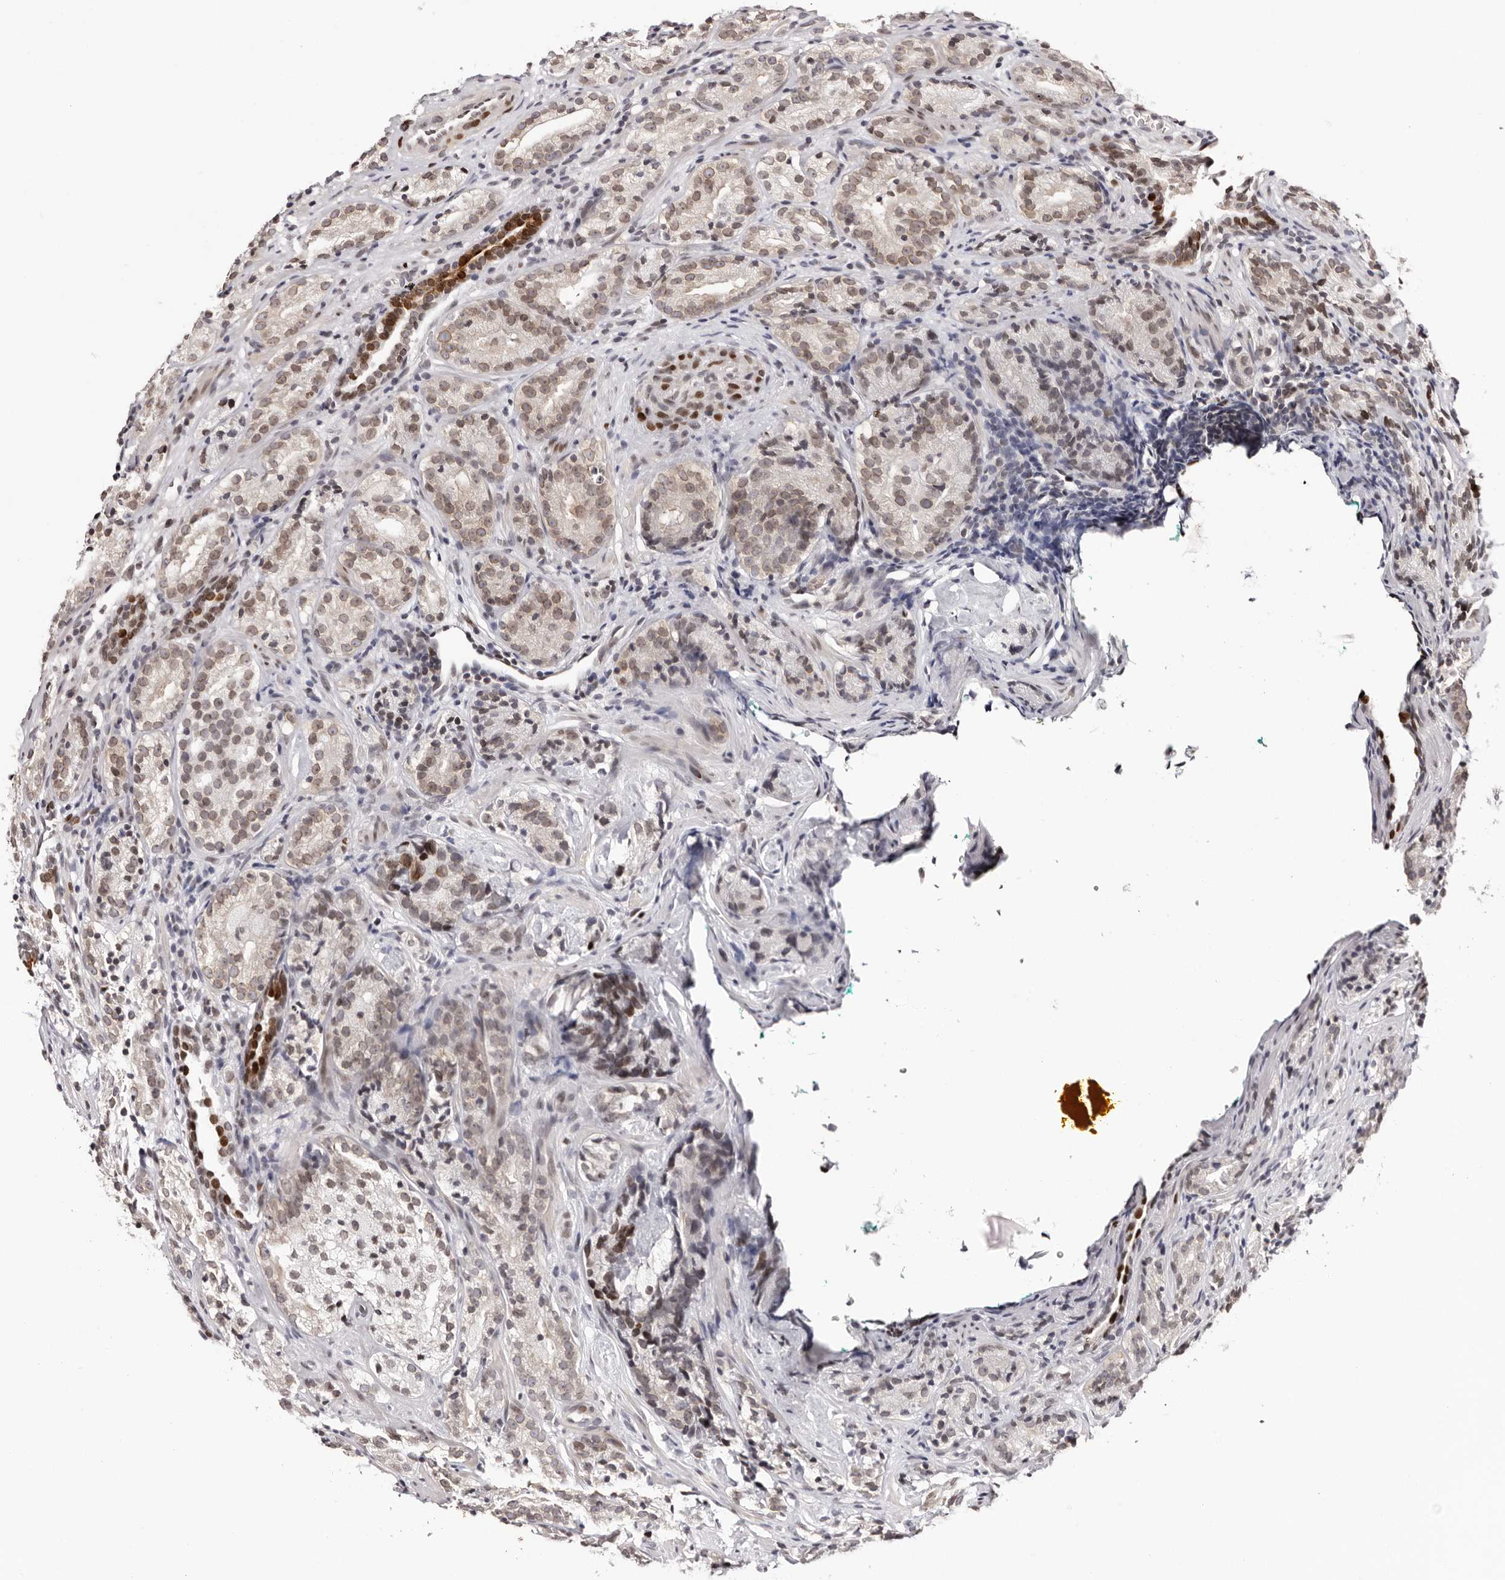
{"staining": {"intensity": "moderate", "quantity": ">75%", "location": "cytoplasmic/membranous,nuclear"}, "tissue": "prostate cancer", "cell_type": "Tumor cells", "image_type": "cancer", "snomed": [{"axis": "morphology", "description": "Adenocarcinoma, High grade"}, {"axis": "topography", "description": "Prostate"}], "caption": "IHC histopathology image of prostate cancer (high-grade adenocarcinoma) stained for a protein (brown), which exhibits medium levels of moderate cytoplasmic/membranous and nuclear staining in approximately >75% of tumor cells.", "gene": "NUP153", "patient": {"sex": "male", "age": 56}}